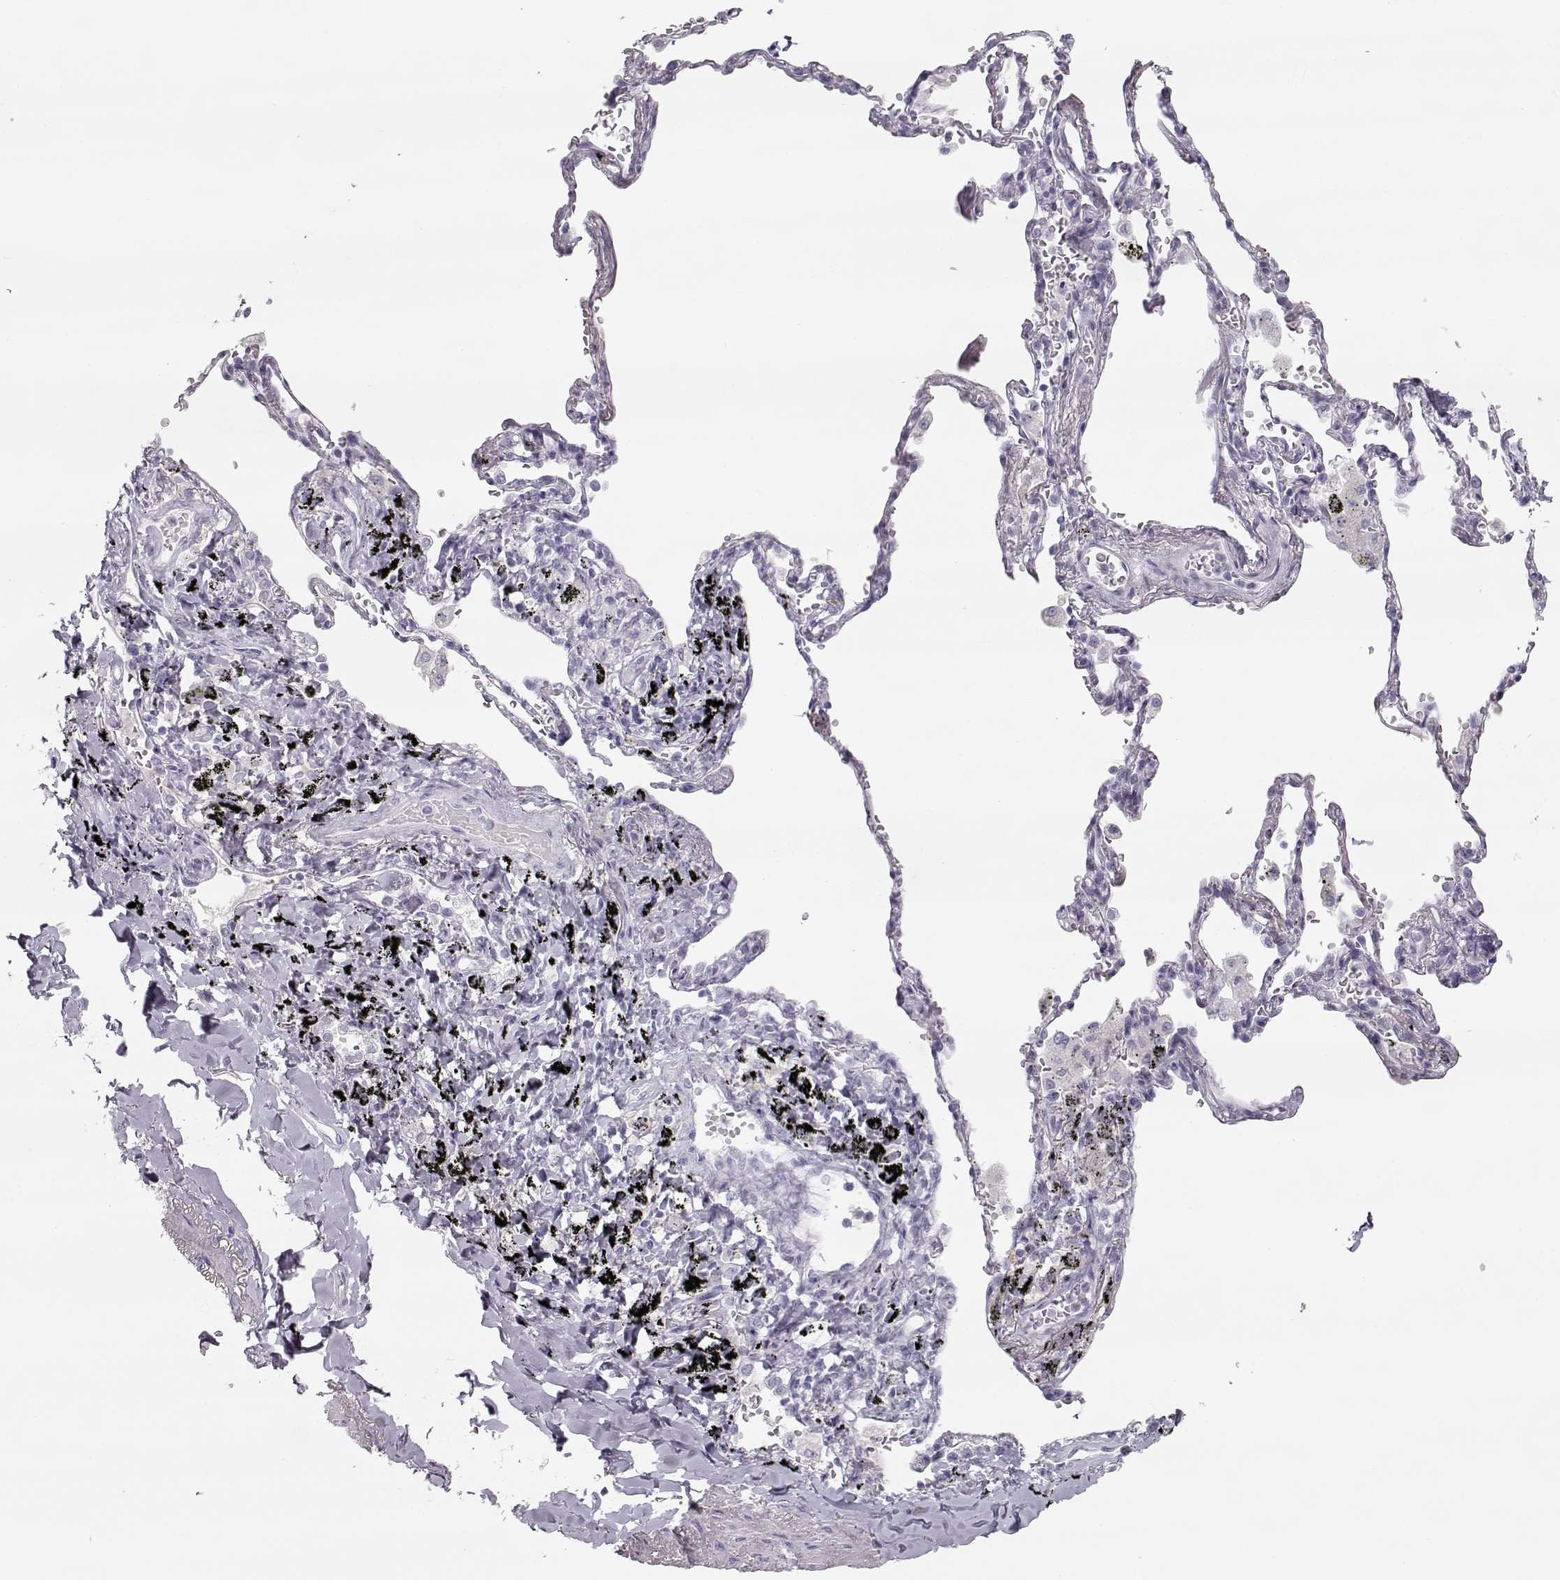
{"staining": {"intensity": "negative", "quantity": "none", "location": "none"}, "tissue": "adipose tissue", "cell_type": "Adipocytes", "image_type": "normal", "snomed": [{"axis": "morphology", "description": "Normal tissue, NOS"}, {"axis": "morphology", "description": "Adenocarcinoma, NOS"}, {"axis": "topography", "description": "Cartilage tissue"}, {"axis": "topography", "description": "Lung"}], "caption": "IHC of unremarkable adipose tissue reveals no positivity in adipocytes.", "gene": "MIP", "patient": {"sex": "male", "age": 59}}